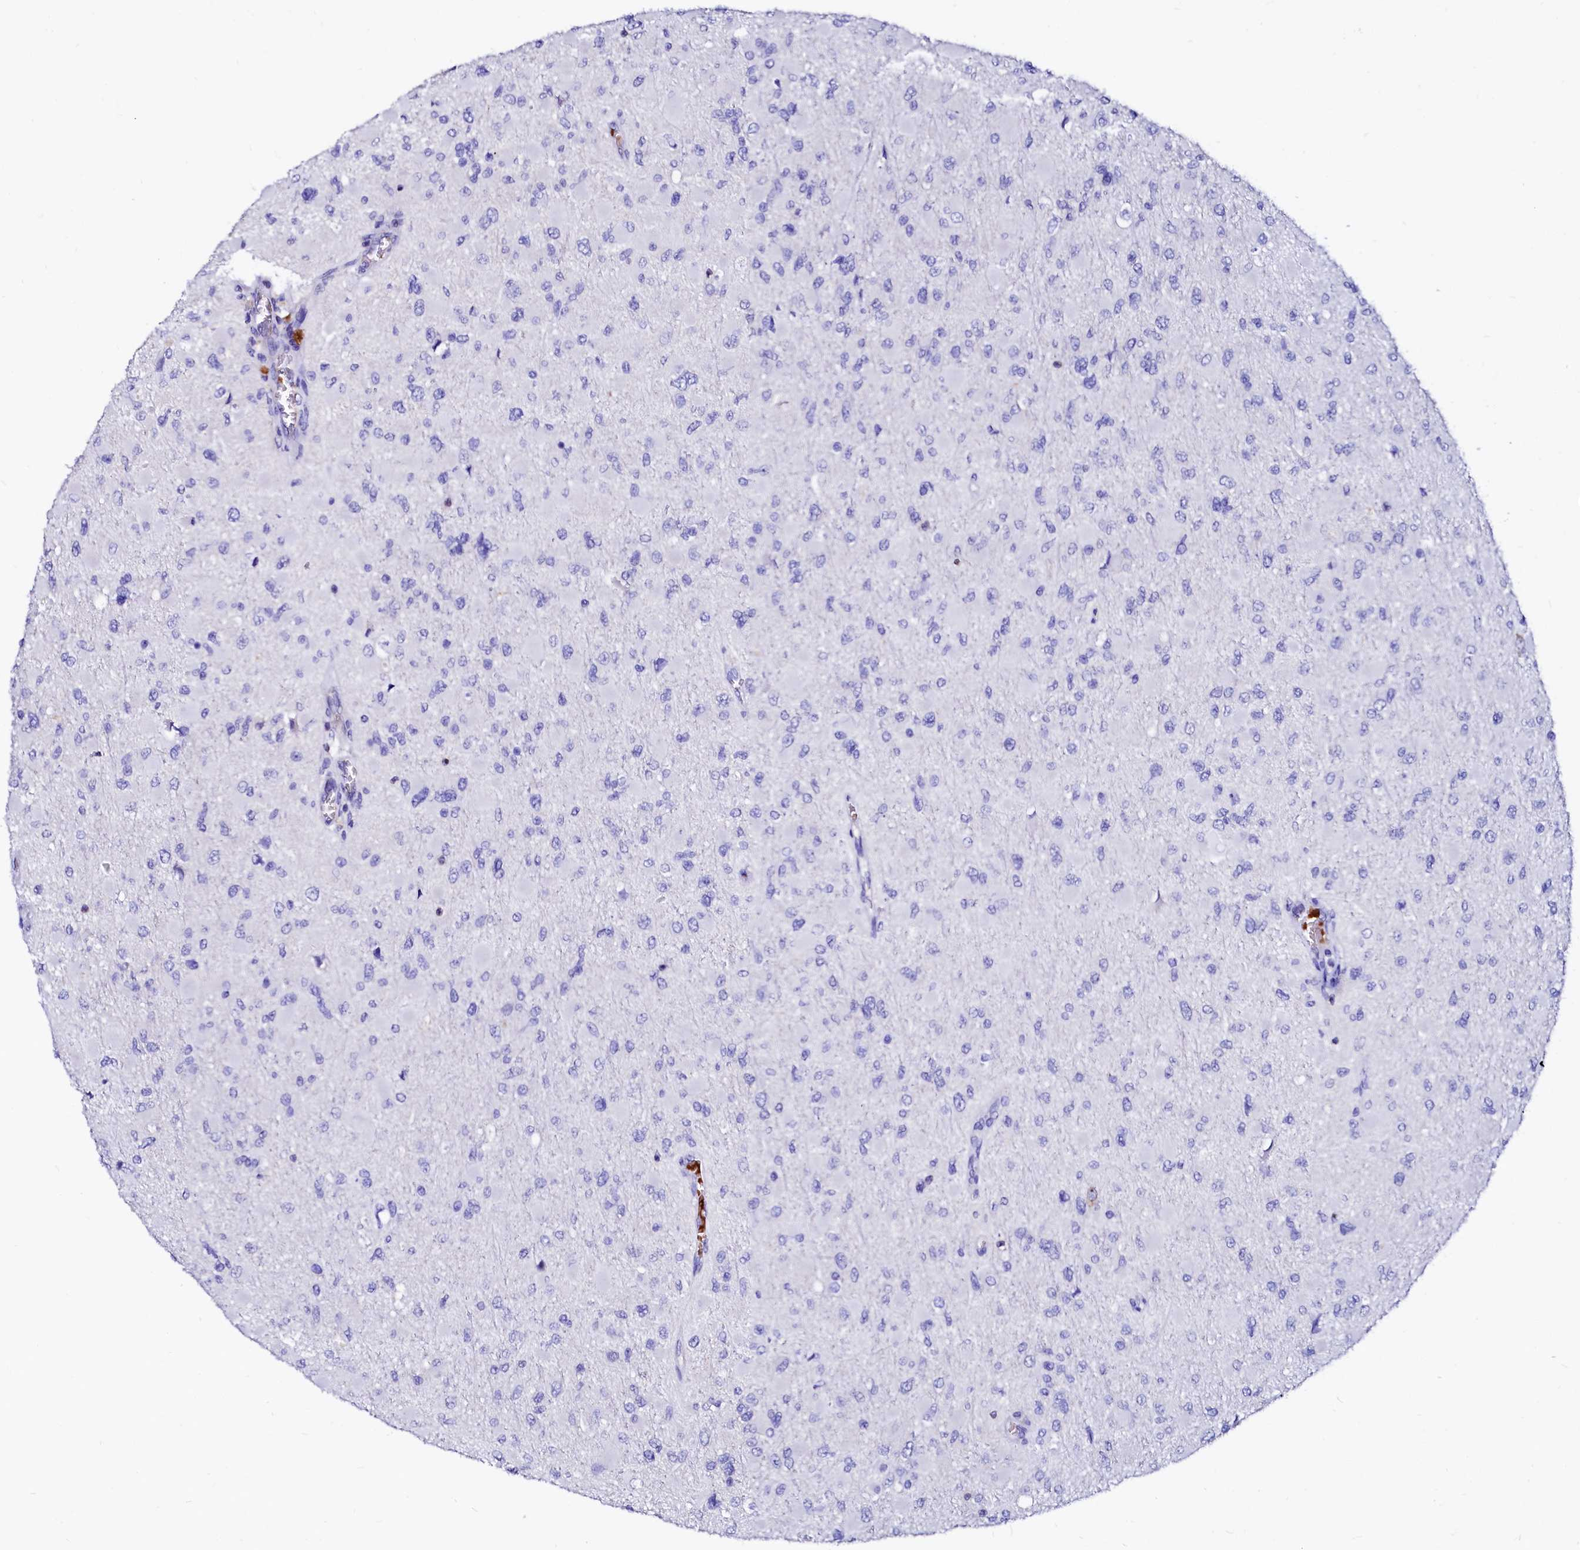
{"staining": {"intensity": "negative", "quantity": "none", "location": "none"}, "tissue": "glioma", "cell_type": "Tumor cells", "image_type": "cancer", "snomed": [{"axis": "morphology", "description": "Glioma, malignant, High grade"}, {"axis": "topography", "description": "Cerebral cortex"}], "caption": "Immunohistochemical staining of malignant high-grade glioma displays no significant staining in tumor cells.", "gene": "RAB27A", "patient": {"sex": "female", "age": 36}}